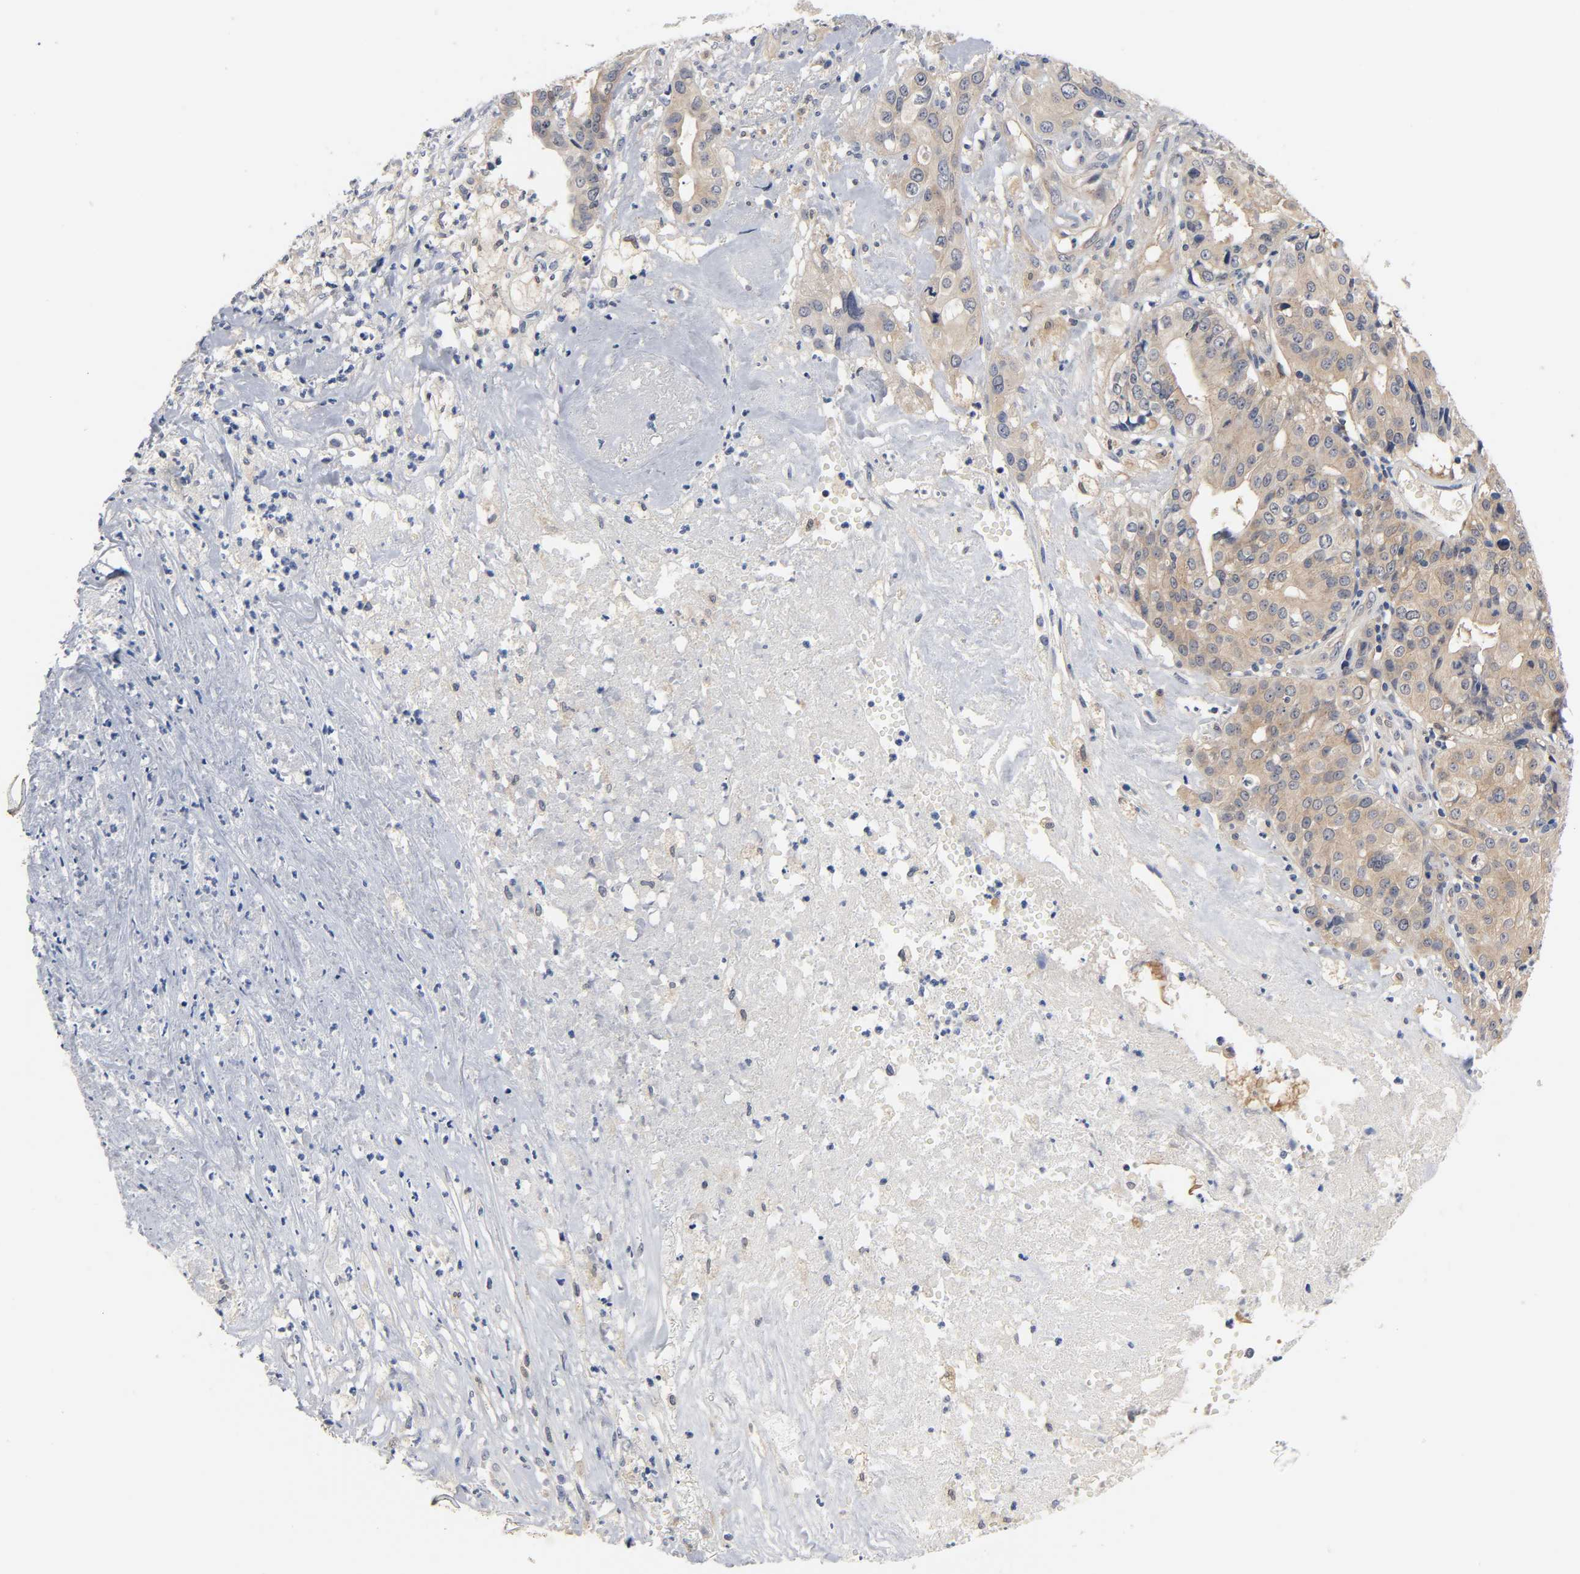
{"staining": {"intensity": "weak", "quantity": ">75%", "location": "cytoplasmic/membranous"}, "tissue": "liver cancer", "cell_type": "Tumor cells", "image_type": "cancer", "snomed": [{"axis": "morphology", "description": "Cholangiocarcinoma"}, {"axis": "topography", "description": "Liver"}], "caption": "Immunohistochemical staining of liver cancer demonstrates low levels of weak cytoplasmic/membranous protein staining in approximately >75% of tumor cells. (IHC, brightfield microscopy, high magnification).", "gene": "FYN", "patient": {"sex": "female", "age": 61}}